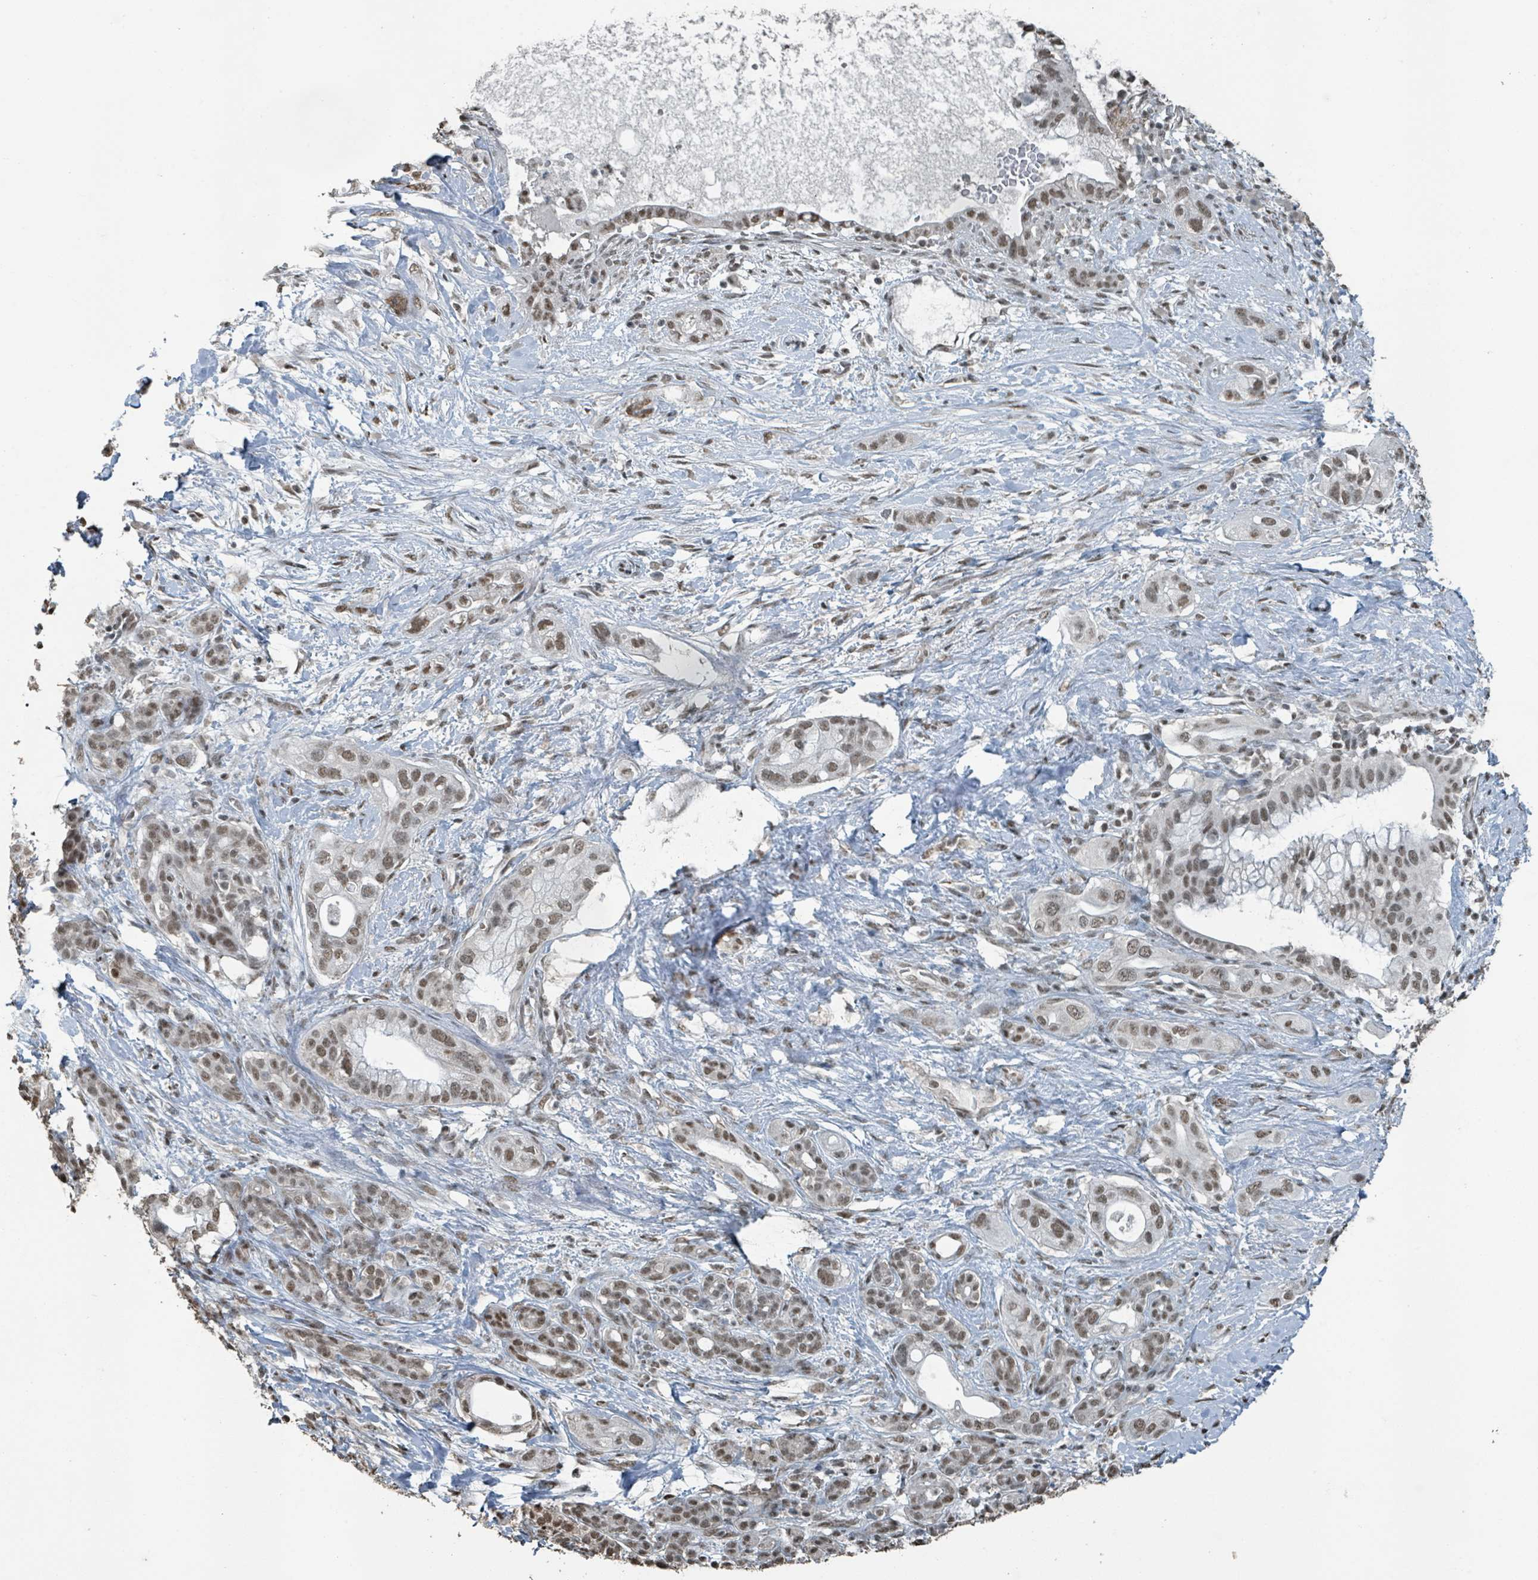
{"staining": {"intensity": "moderate", "quantity": ">75%", "location": "nuclear"}, "tissue": "pancreatic cancer", "cell_type": "Tumor cells", "image_type": "cancer", "snomed": [{"axis": "morphology", "description": "Adenocarcinoma, NOS"}, {"axis": "topography", "description": "Pancreas"}], "caption": "A high-resolution micrograph shows immunohistochemistry staining of pancreatic cancer (adenocarcinoma), which demonstrates moderate nuclear staining in about >75% of tumor cells.", "gene": "PHIP", "patient": {"sex": "male", "age": 44}}